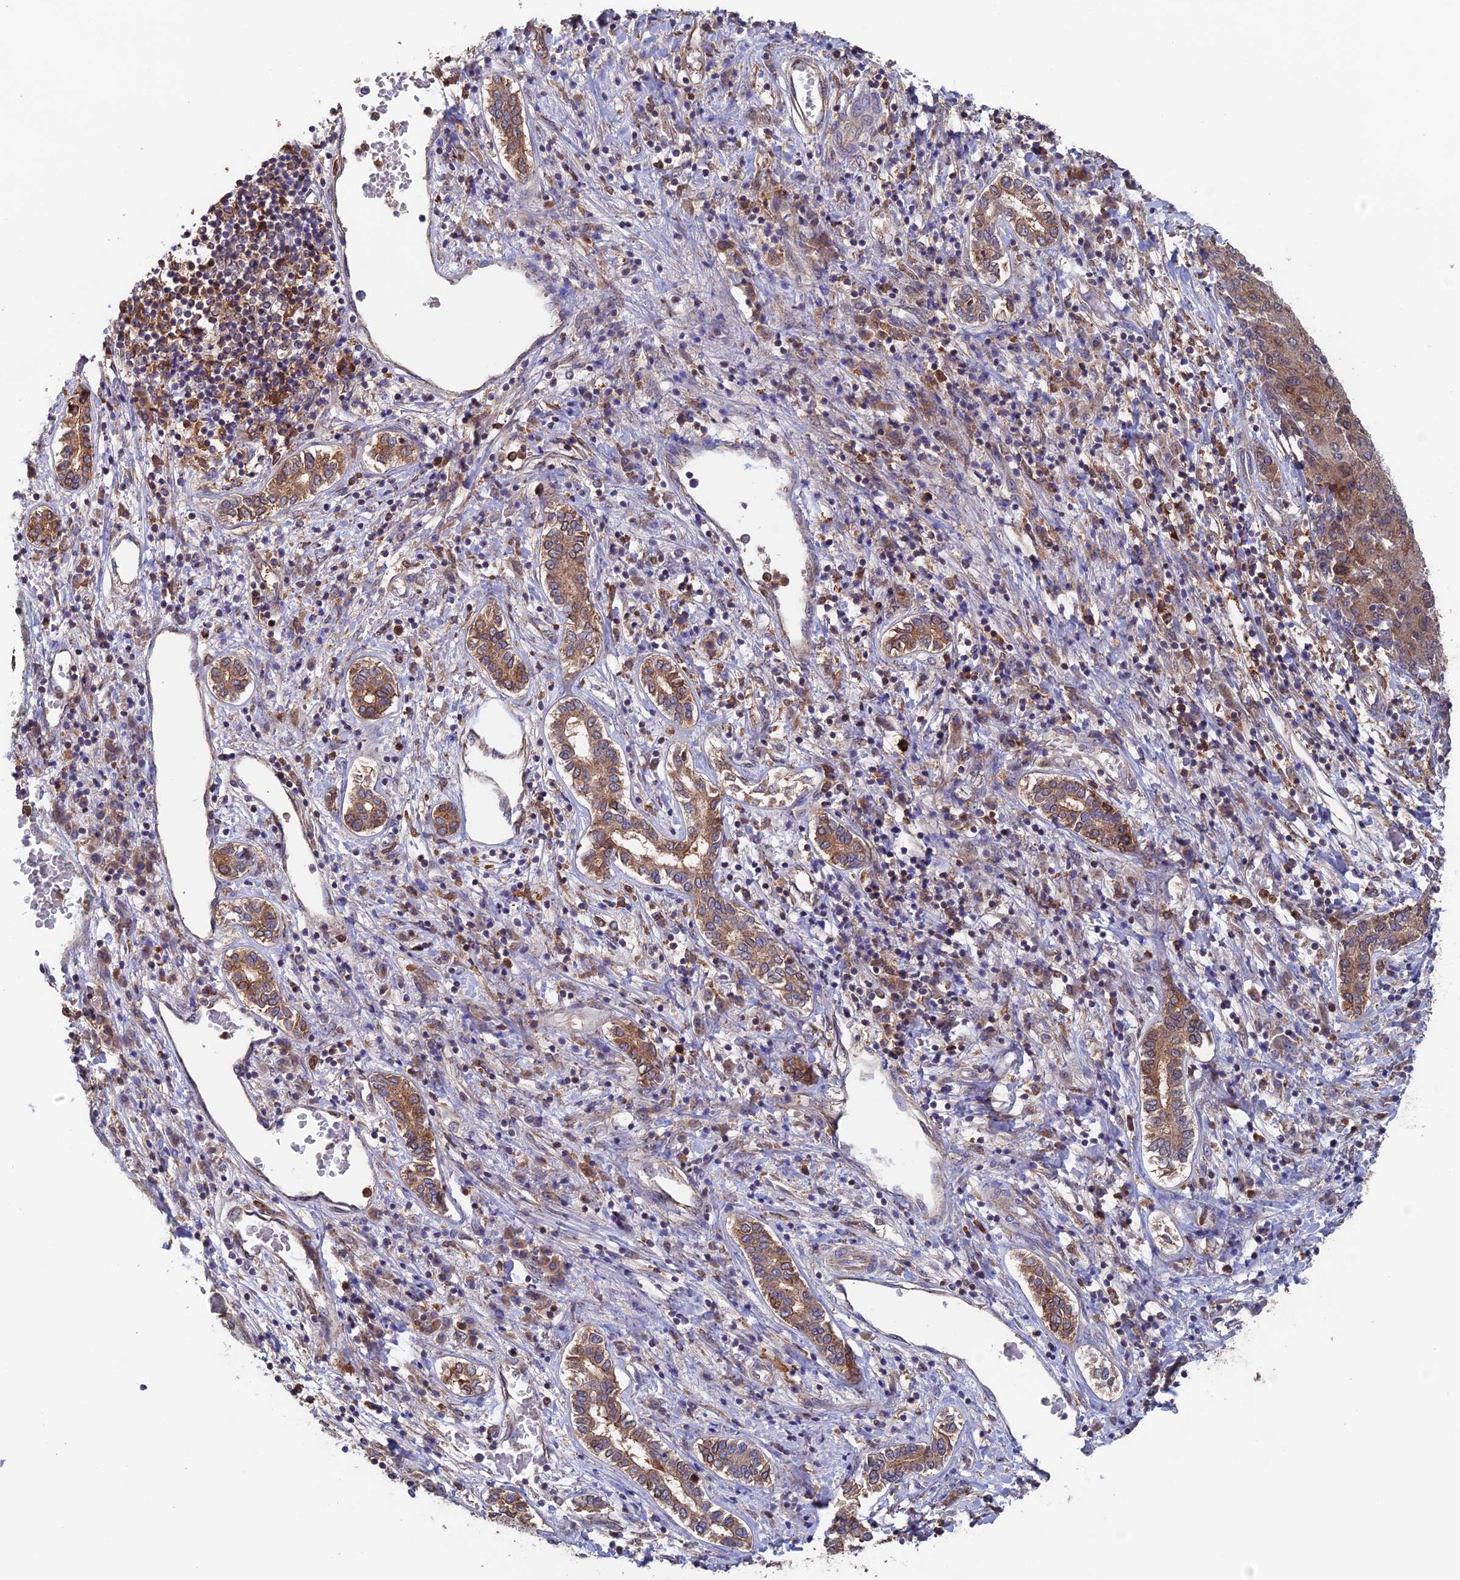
{"staining": {"intensity": "moderate", "quantity": ">75%", "location": "cytoplasmic/membranous"}, "tissue": "liver cancer", "cell_type": "Tumor cells", "image_type": "cancer", "snomed": [{"axis": "morphology", "description": "Carcinoma, Hepatocellular, NOS"}, {"axis": "topography", "description": "Liver"}], "caption": "Immunohistochemical staining of liver hepatocellular carcinoma shows medium levels of moderate cytoplasmic/membranous expression in about >75% of tumor cells.", "gene": "DTYMK", "patient": {"sex": "male", "age": 65}}